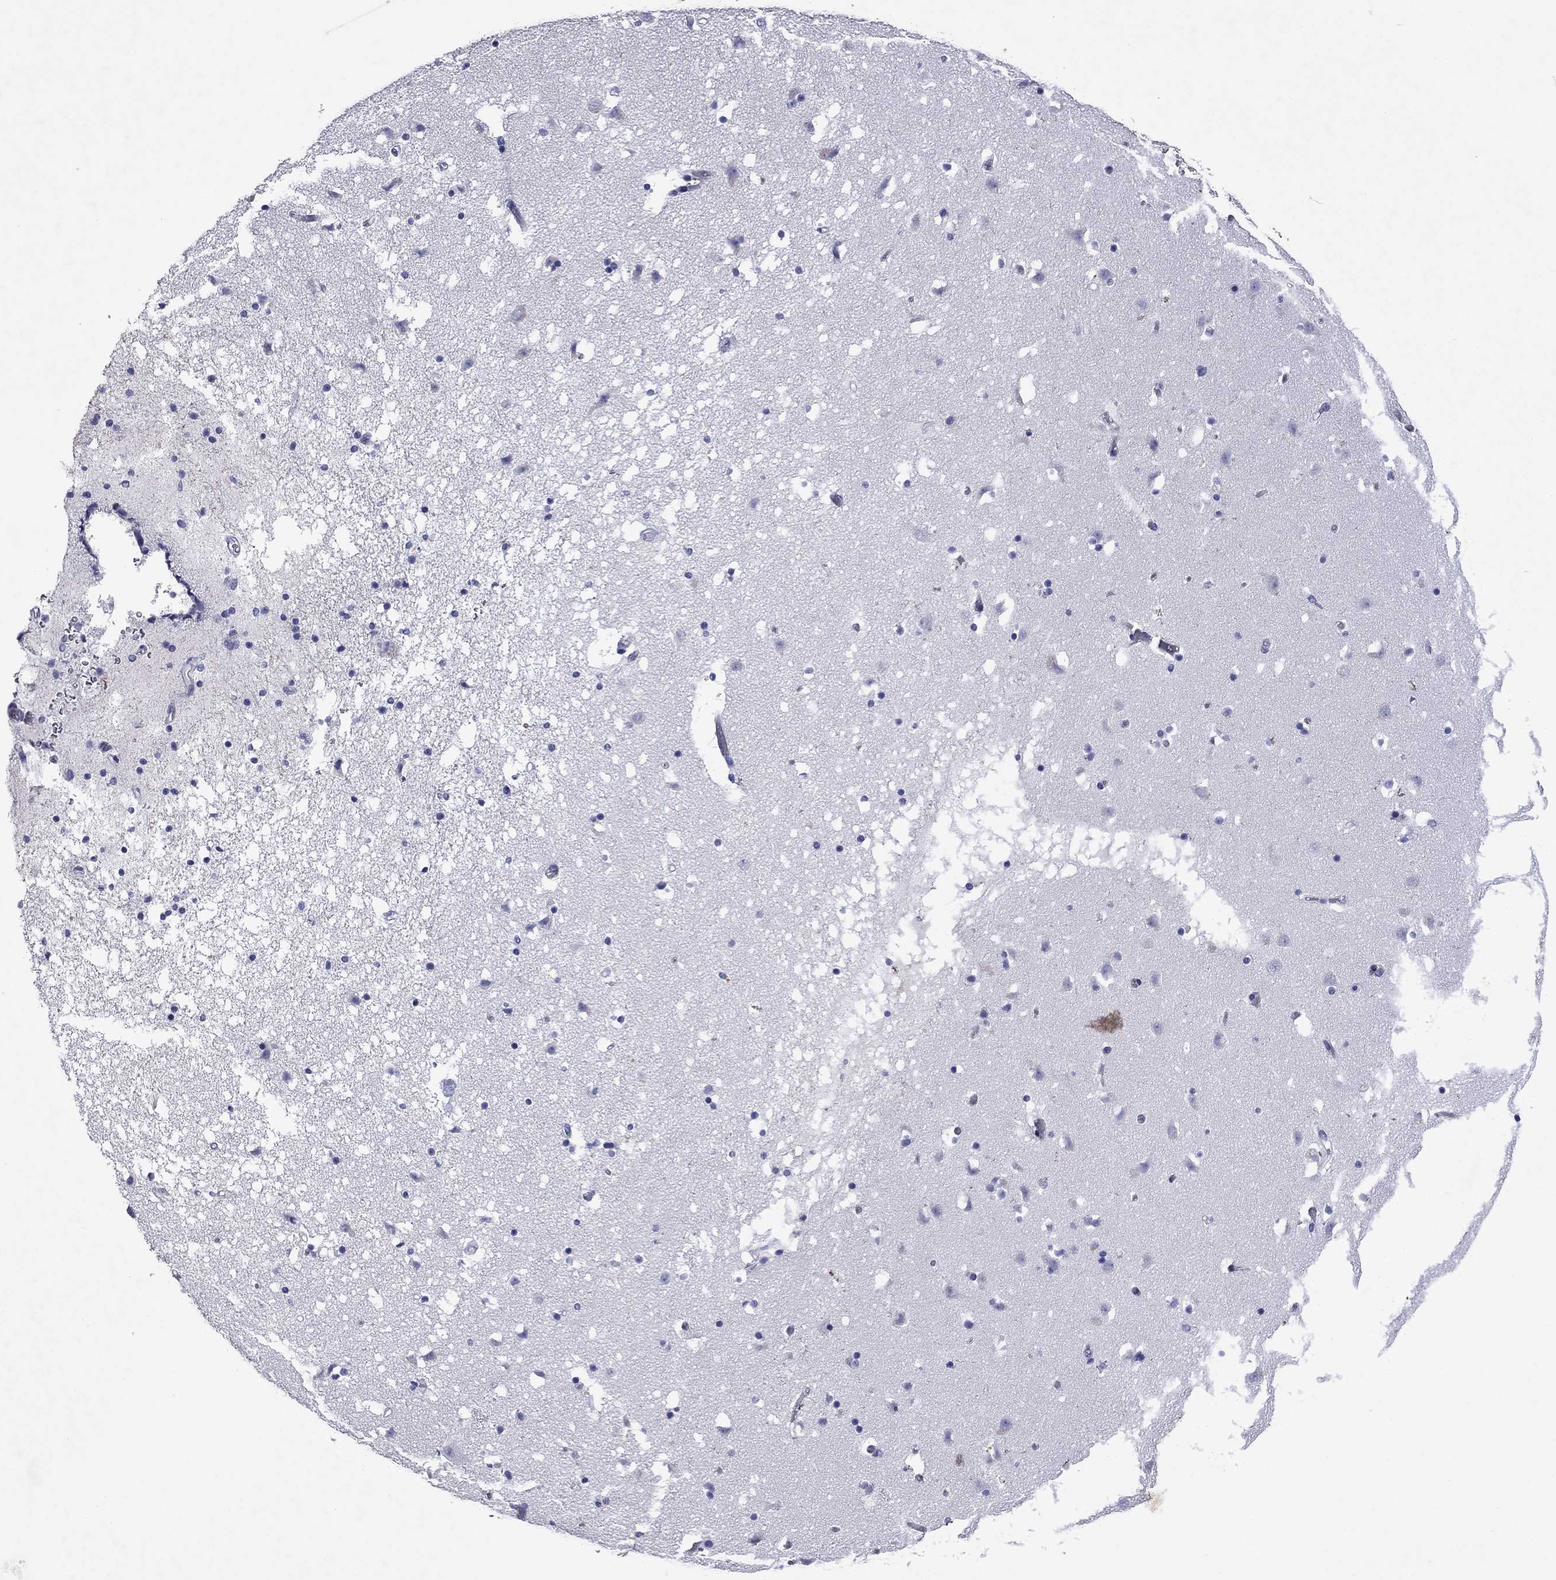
{"staining": {"intensity": "negative", "quantity": "none", "location": "none"}, "tissue": "caudate", "cell_type": "Glial cells", "image_type": "normal", "snomed": [{"axis": "morphology", "description": "Normal tissue, NOS"}, {"axis": "topography", "description": "Lateral ventricle wall"}], "caption": "A high-resolution histopathology image shows immunohistochemistry staining of unremarkable caudate, which displays no significant staining in glial cells. (DAB (3,3'-diaminobenzidine) immunohistochemistry with hematoxylin counter stain).", "gene": "GZMK", "patient": {"sex": "female", "age": 42}}